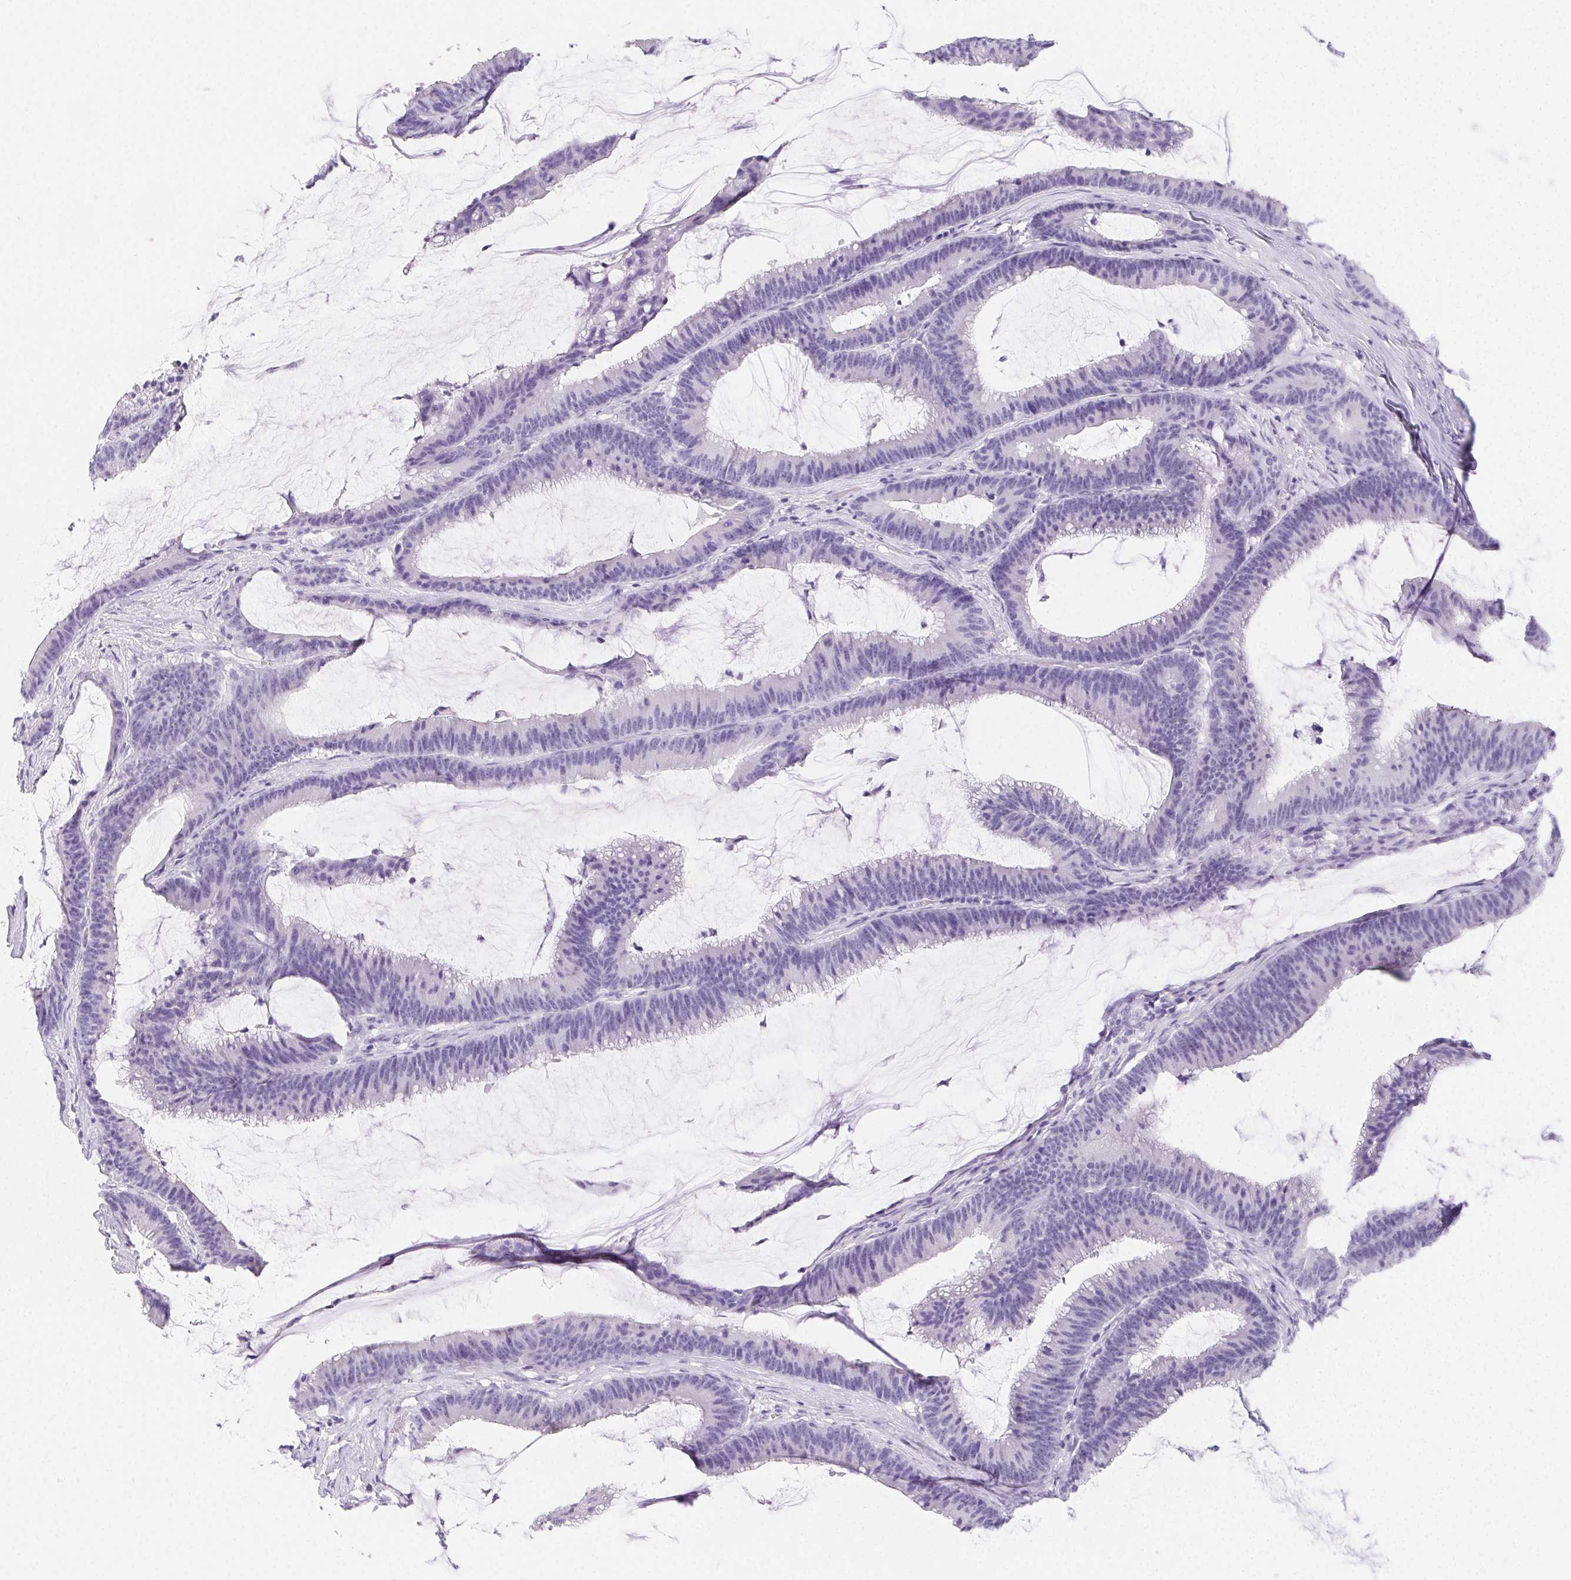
{"staining": {"intensity": "negative", "quantity": "none", "location": "none"}, "tissue": "colorectal cancer", "cell_type": "Tumor cells", "image_type": "cancer", "snomed": [{"axis": "morphology", "description": "Adenocarcinoma, NOS"}, {"axis": "topography", "description": "Colon"}], "caption": "Histopathology image shows no significant protein staining in tumor cells of colorectal cancer.", "gene": "HRC", "patient": {"sex": "female", "age": 78}}